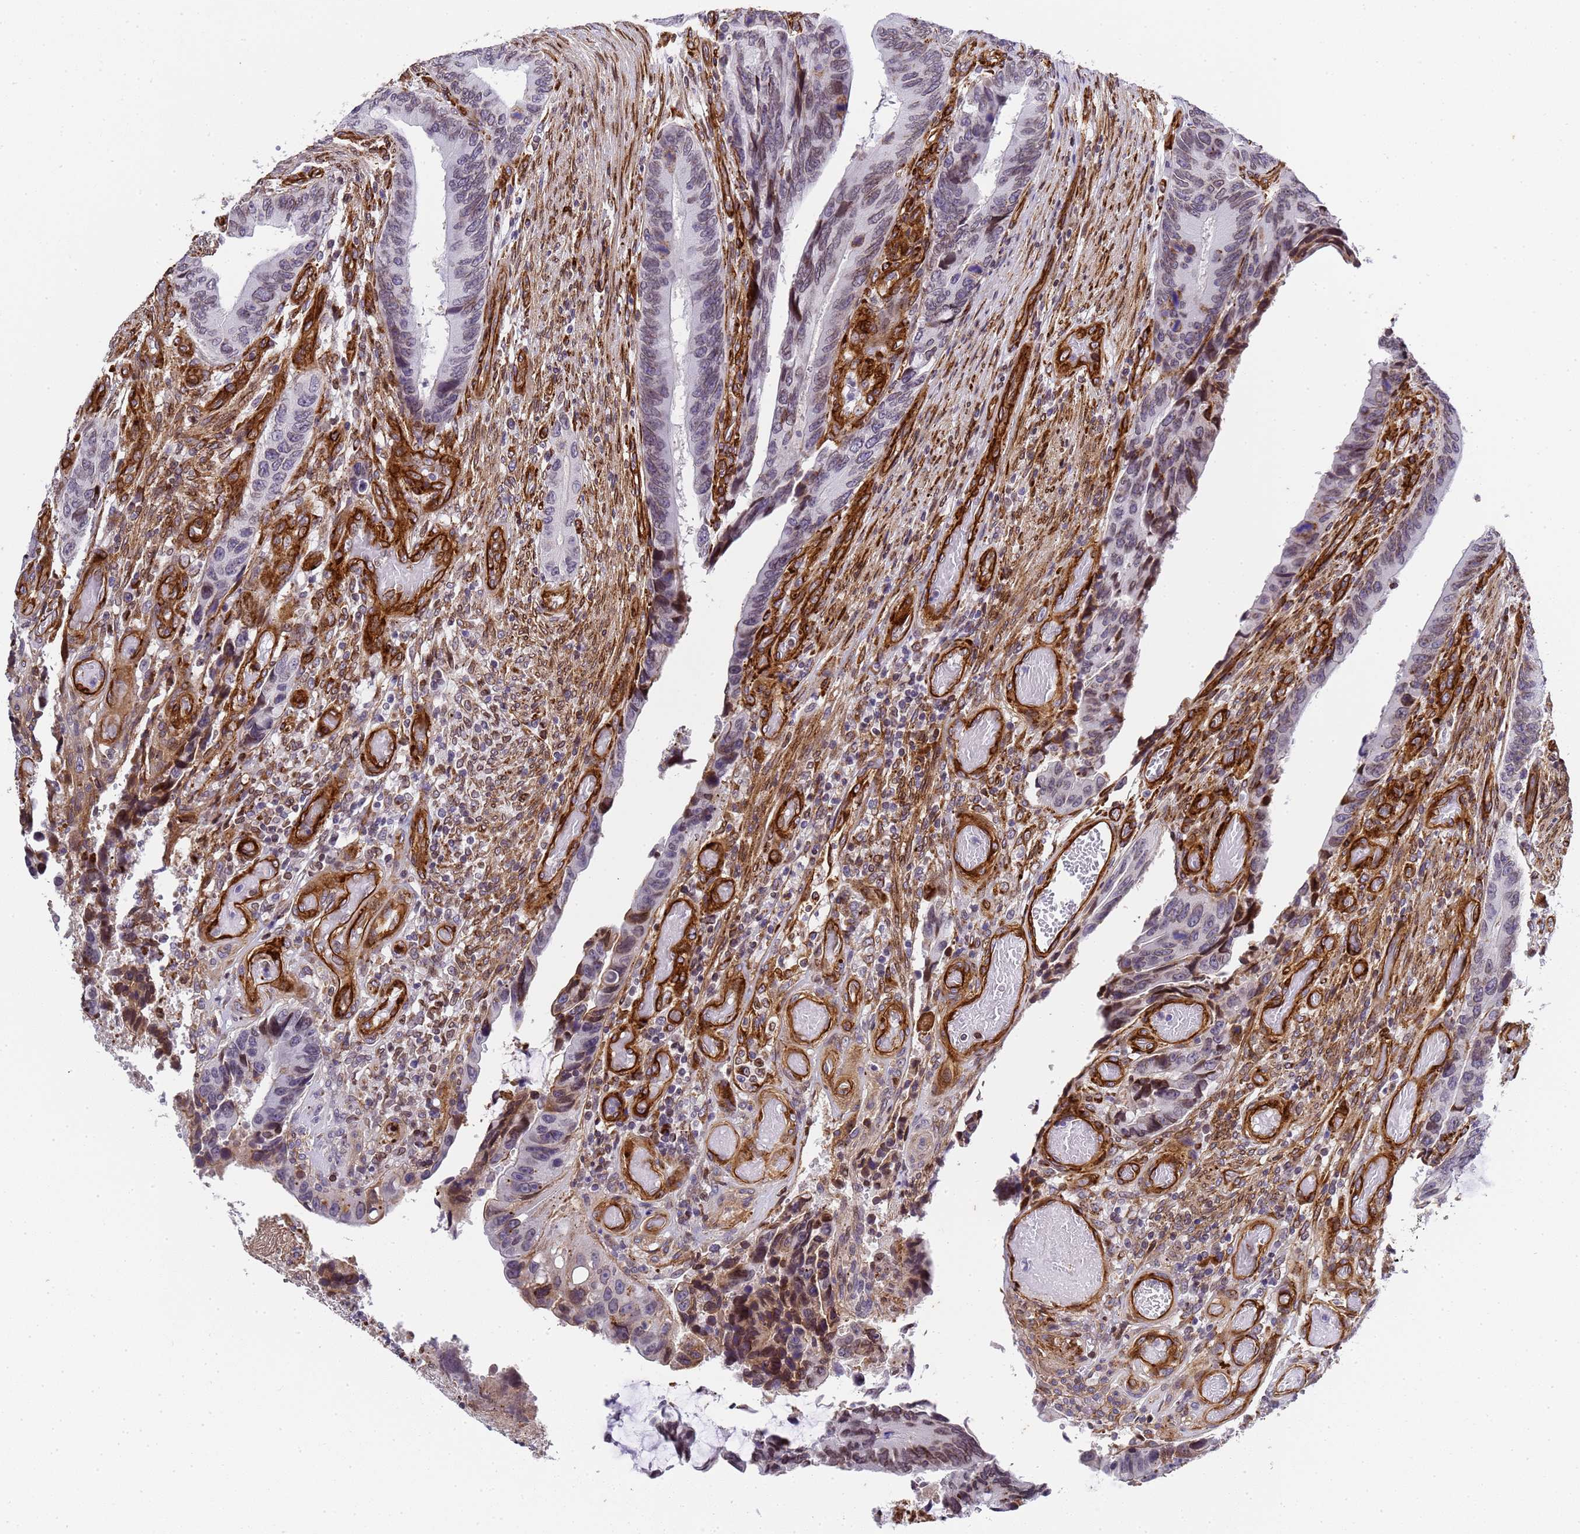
{"staining": {"intensity": "negative", "quantity": "none", "location": "none"}, "tissue": "colorectal cancer", "cell_type": "Tumor cells", "image_type": "cancer", "snomed": [{"axis": "morphology", "description": "Adenocarcinoma, NOS"}, {"axis": "topography", "description": "Colon"}], "caption": "Tumor cells are negative for protein expression in human colorectal cancer.", "gene": "IGFBP7", "patient": {"sex": "male", "age": 87}}